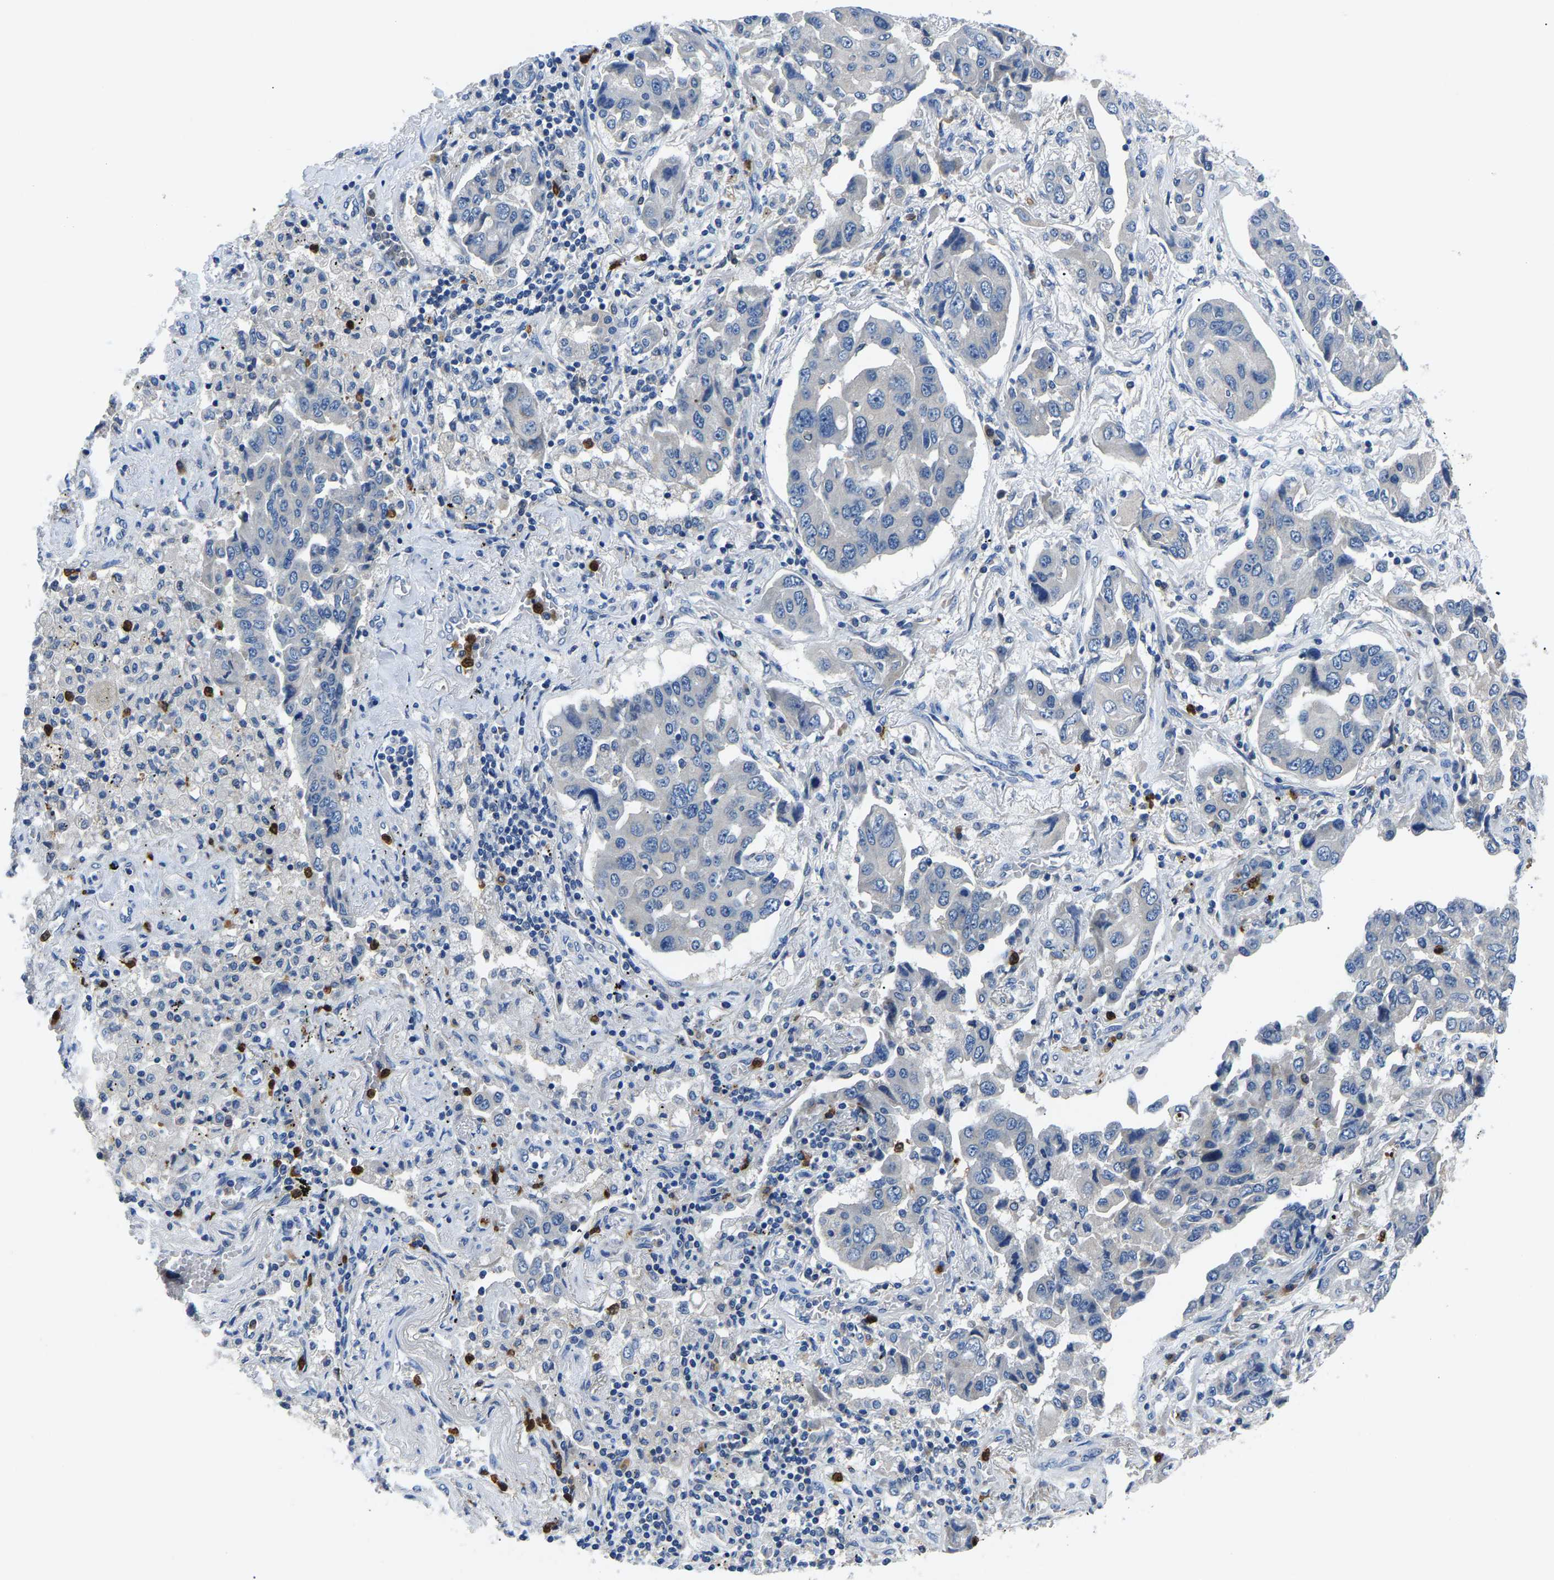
{"staining": {"intensity": "negative", "quantity": "none", "location": "none"}, "tissue": "lung cancer", "cell_type": "Tumor cells", "image_type": "cancer", "snomed": [{"axis": "morphology", "description": "Adenocarcinoma, NOS"}, {"axis": "topography", "description": "Lung"}], "caption": "Tumor cells show no significant protein positivity in lung adenocarcinoma.", "gene": "TOR1B", "patient": {"sex": "female", "age": 65}}